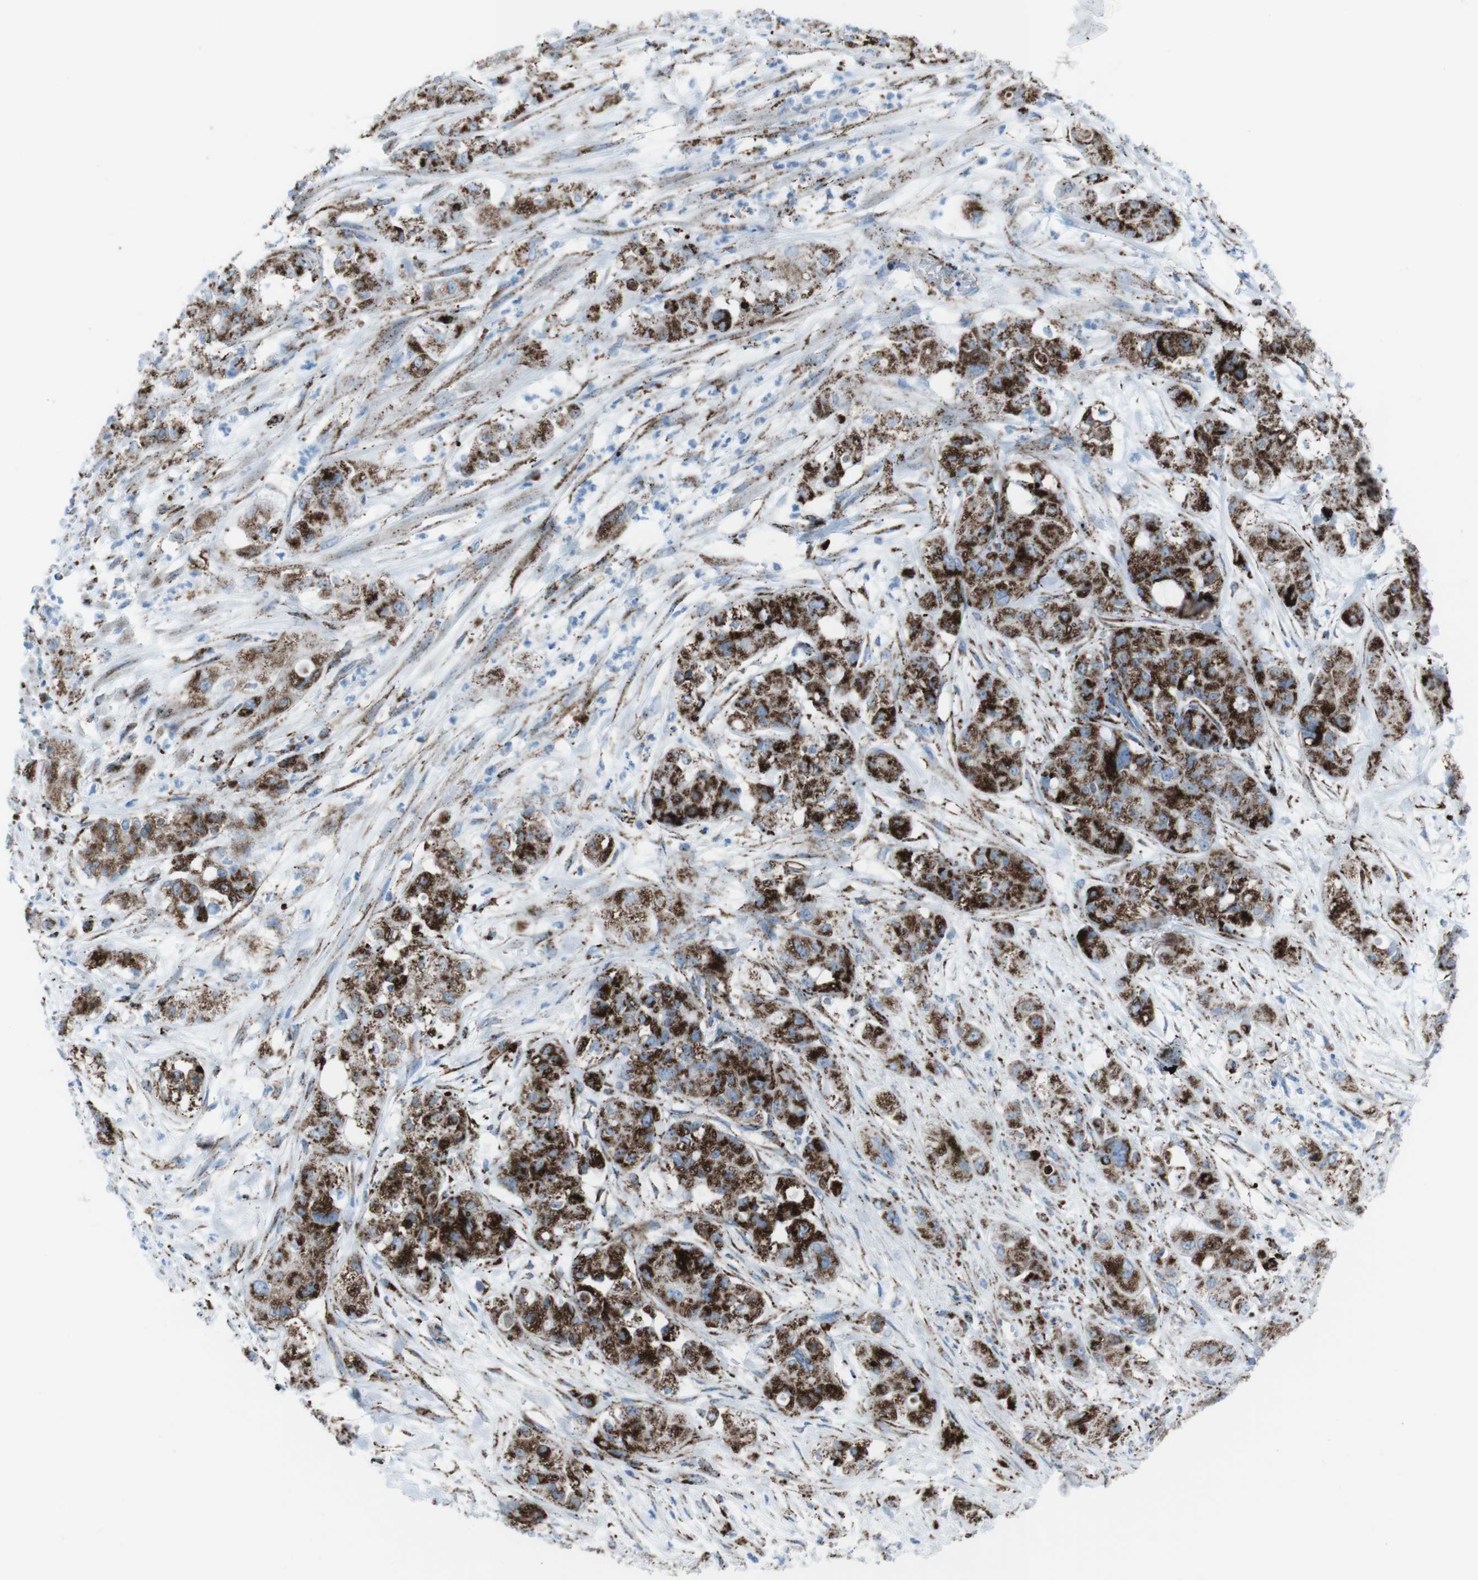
{"staining": {"intensity": "strong", "quantity": ">75%", "location": "cytoplasmic/membranous"}, "tissue": "pancreatic cancer", "cell_type": "Tumor cells", "image_type": "cancer", "snomed": [{"axis": "morphology", "description": "Adenocarcinoma, NOS"}, {"axis": "topography", "description": "Pancreas"}], "caption": "Protein staining of adenocarcinoma (pancreatic) tissue displays strong cytoplasmic/membranous staining in about >75% of tumor cells. Nuclei are stained in blue.", "gene": "SCARB2", "patient": {"sex": "female", "age": 78}}